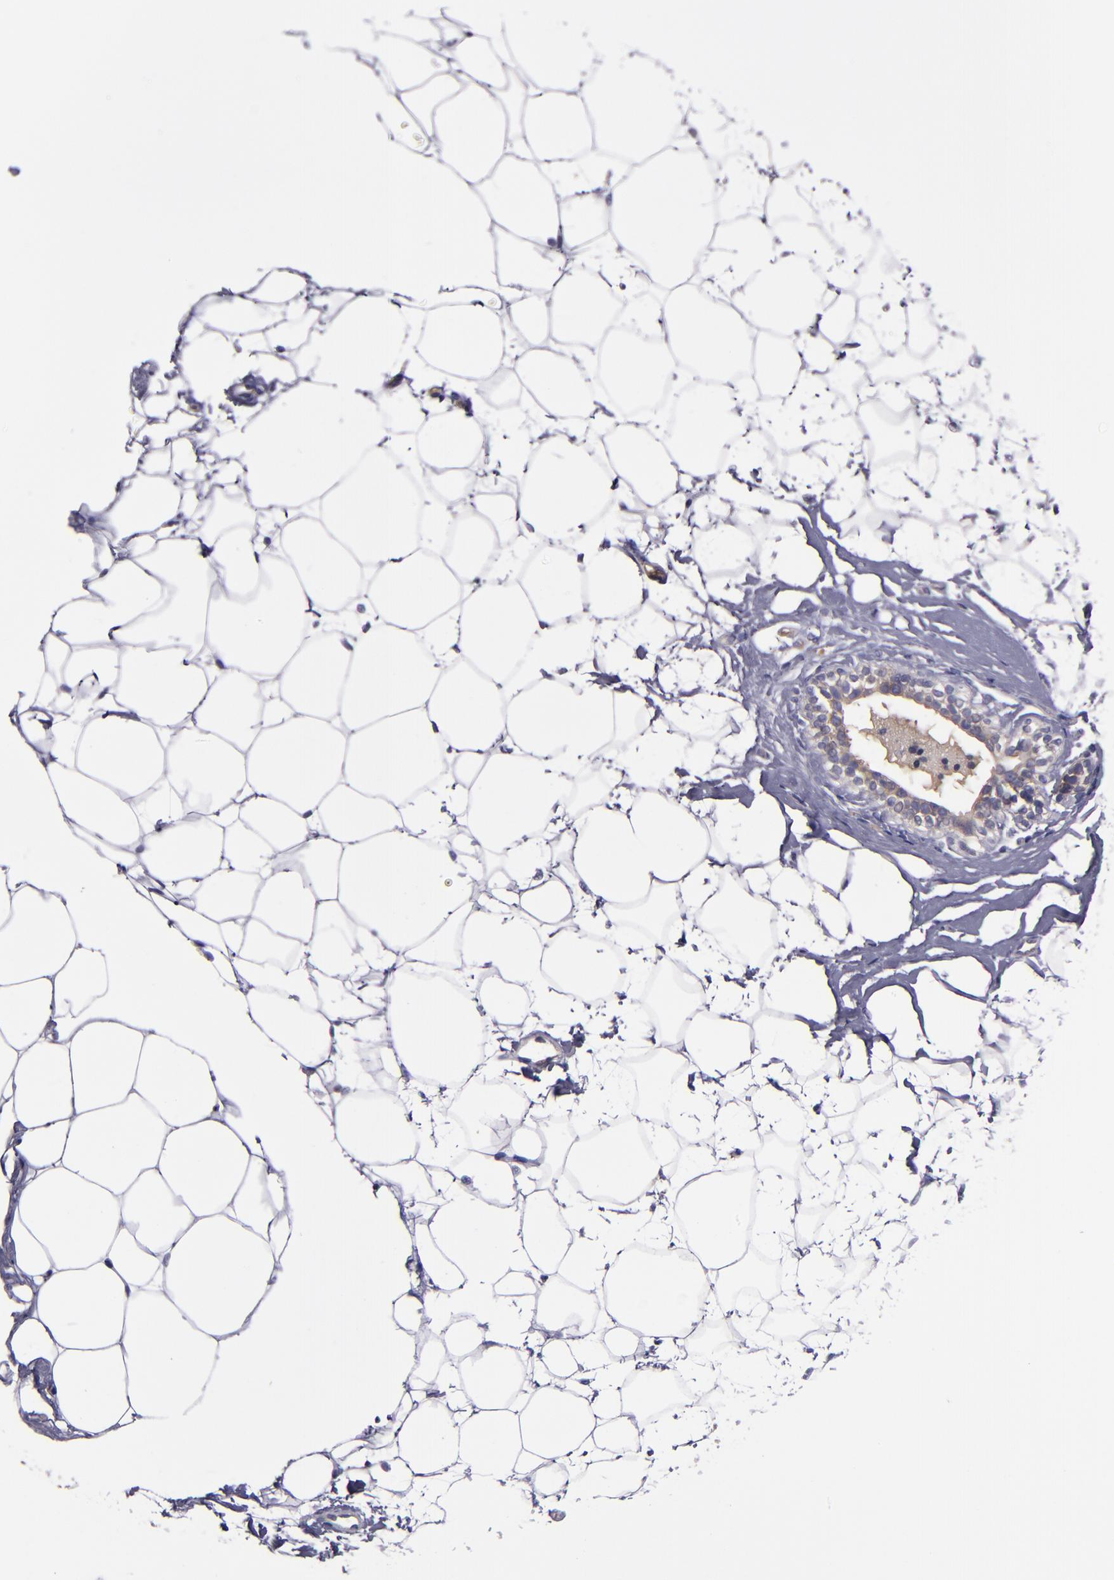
{"staining": {"intensity": "negative", "quantity": "none", "location": "none"}, "tissue": "adipose tissue", "cell_type": "Adipocytes", "image_type": "normal", "snomed": [{"axis": "morphology", "description": "Normal tissue, NOS"}, {"axis": "topography", "description": "Breast"}], "caption": "This image is of unremarkable adipose tissue stained with immunohistochemistry (IHC) to label a protein in brown with the nuclei are counter-stained blue. There is no positivity in adipocytes. (Stains: DAB IHC with hematoxylin counter stain, Microscopy: brightfield microscopy at high magnification).", "gene": "CARS1", "patient": {"sex": "female", "age": 22}}